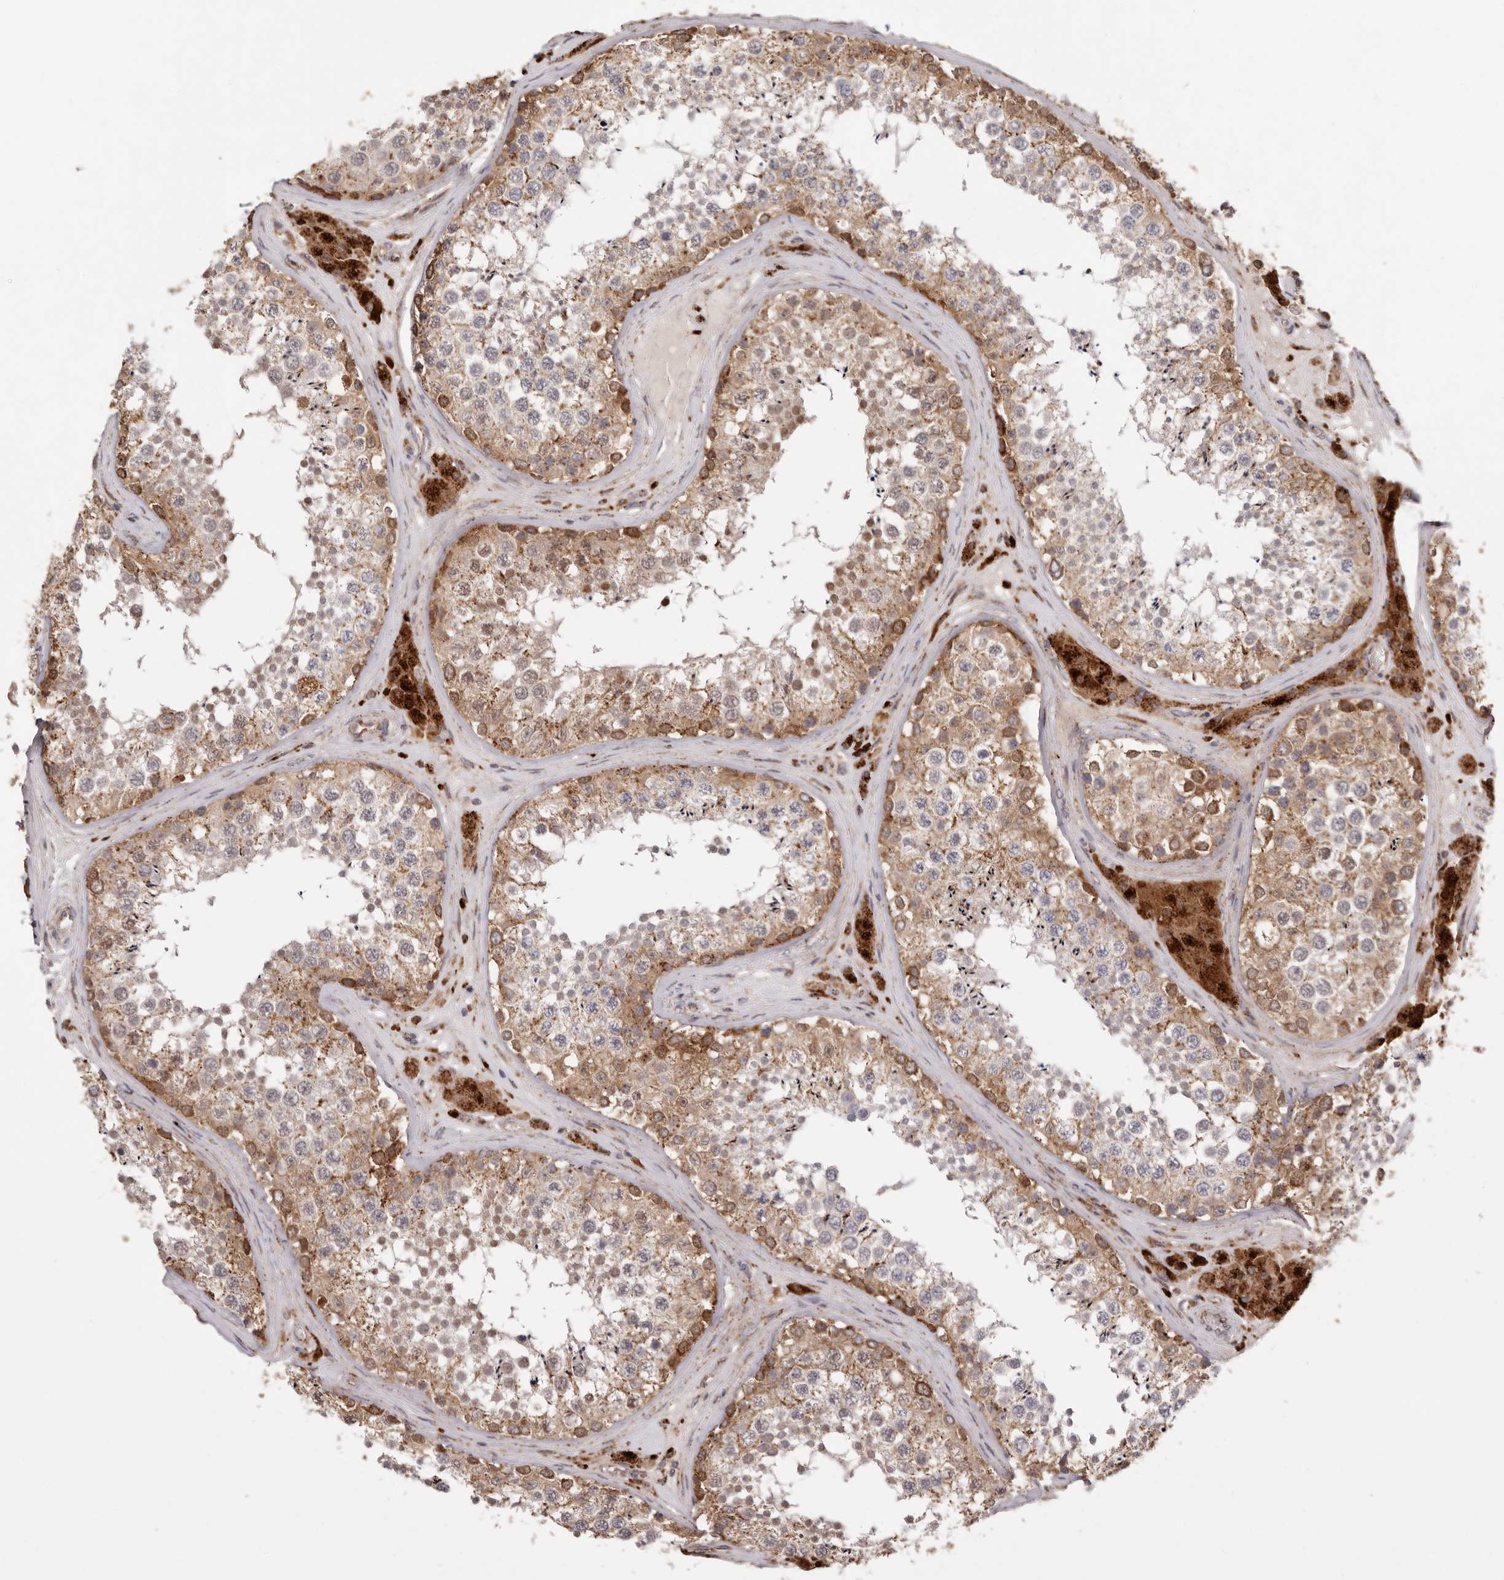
{"staining": {"intensity": "moderate", "quantity": ">75%", "location": "cytoplasmic/membranous"}, "tissue": "testis", "cell_type": "Cells in seminiferous ducts", "image_type": "normal", "snomed": [{"axis": "morphology", "description": "Normal tissue, NOS"}, {"axis": "topography", "description": "Testis"}], "caption": "A brown stain labels moderate cytoplasmic/membranous staining of a protein in cells in seminiferous ducts of normal testis.", "gene": "GRN", "patient": {"sex": "male", "age": 46}}